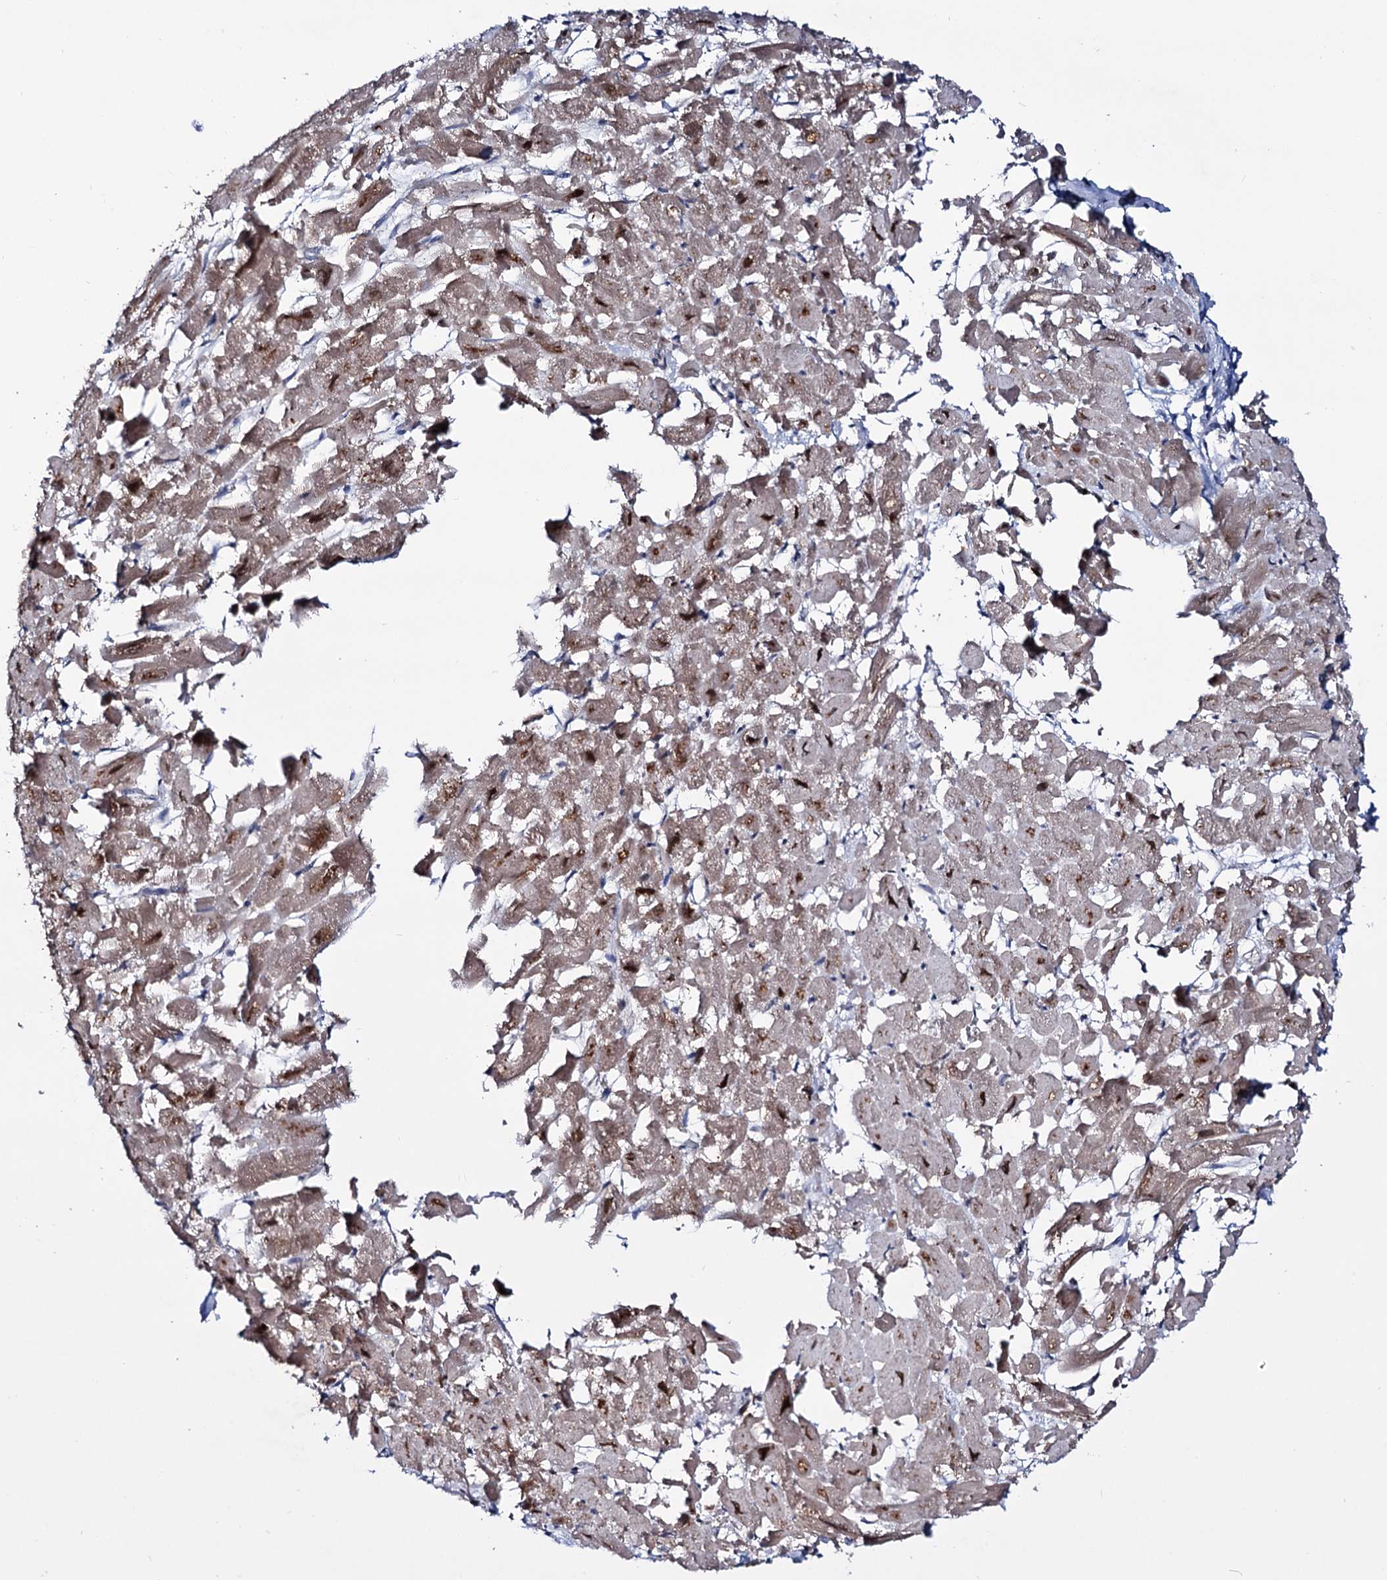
{"staining": {"intensity": "moderate", "quantity": ">75%", "location": "cytoplasmic/membranous,nuclear"}, "tissue": "heart muscle", "cell_type": "Cardiomyocytes", "image_type": "normal", "snomed": [{"axis": "morphology", "description": "Normal tissue, NOS"}, {"axis": "topography", "description": "Heart"}], "caption": "Heart muscle stained for a protein exhibits moderate cytoplasmic/membranous,nuclear positivity in cardiomyocytes. The protein of interest is shown in brown color, while the nuclei are stained blue.", "gene": "SMCHD1", "patient": {"sex": "male", "age": 54}}